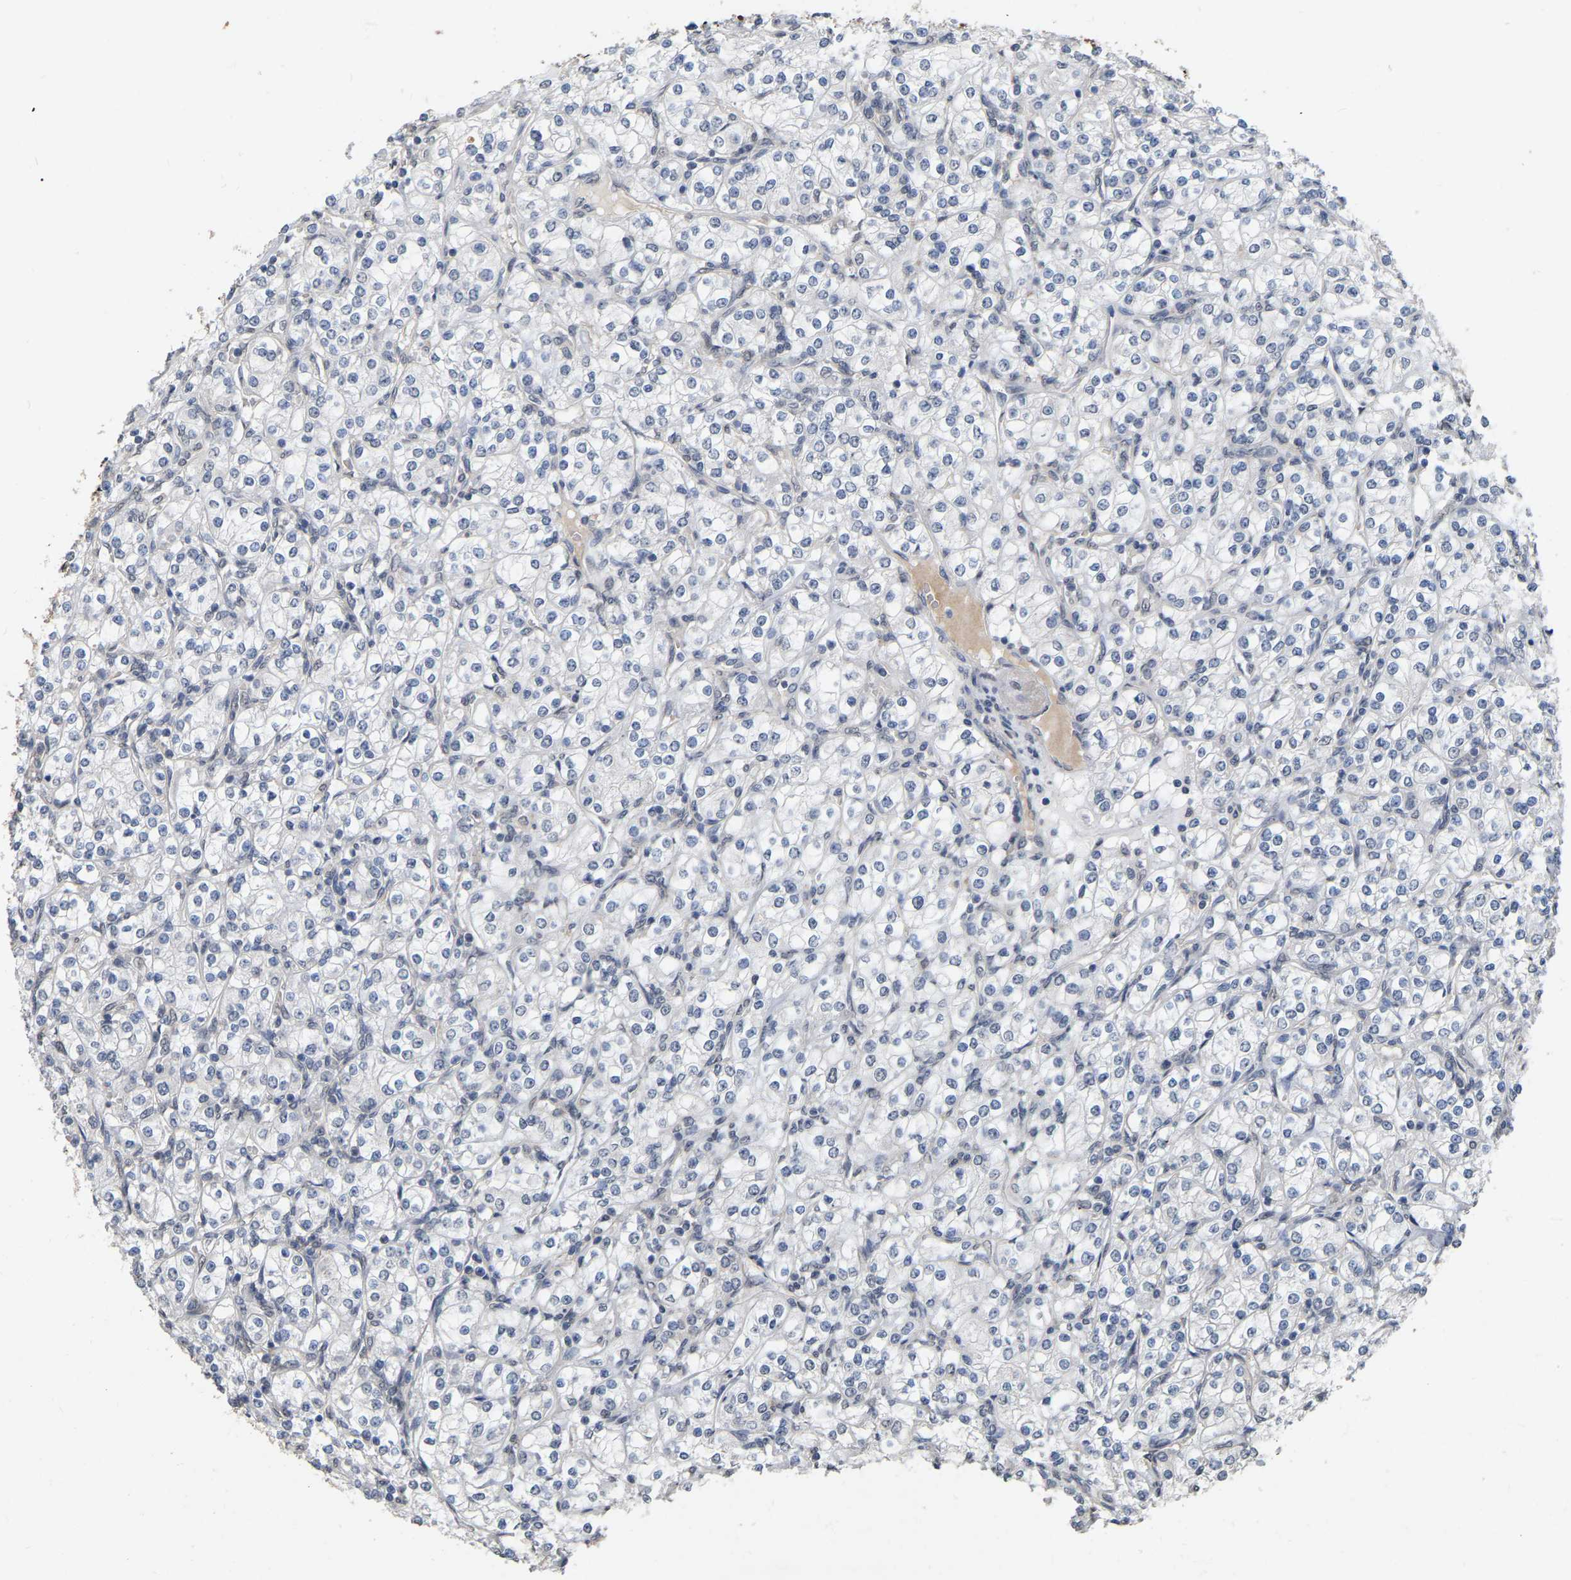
{"staining": {"intensity": "negative", "quantity": "none", "location": "none"}, "tissue": "renal cancer", "cell_type": "Tumor cells", "image_type": "cancer", "snomed": [{"axis": "morphology", "description": "Adenocarcinoma, NOS"}, {"axis": "topography", "description": "Kidney"}], "caption": "Immunohistochemistry image of neoplastic tissue: renal cancer (adenocarcinoma) stained with DAB (3,3'-diaminobenzidine) shows no significant protein expression in tumor cells.", "gene": "RUVBL1", "patient": {"sex": "male", "age": 77}}